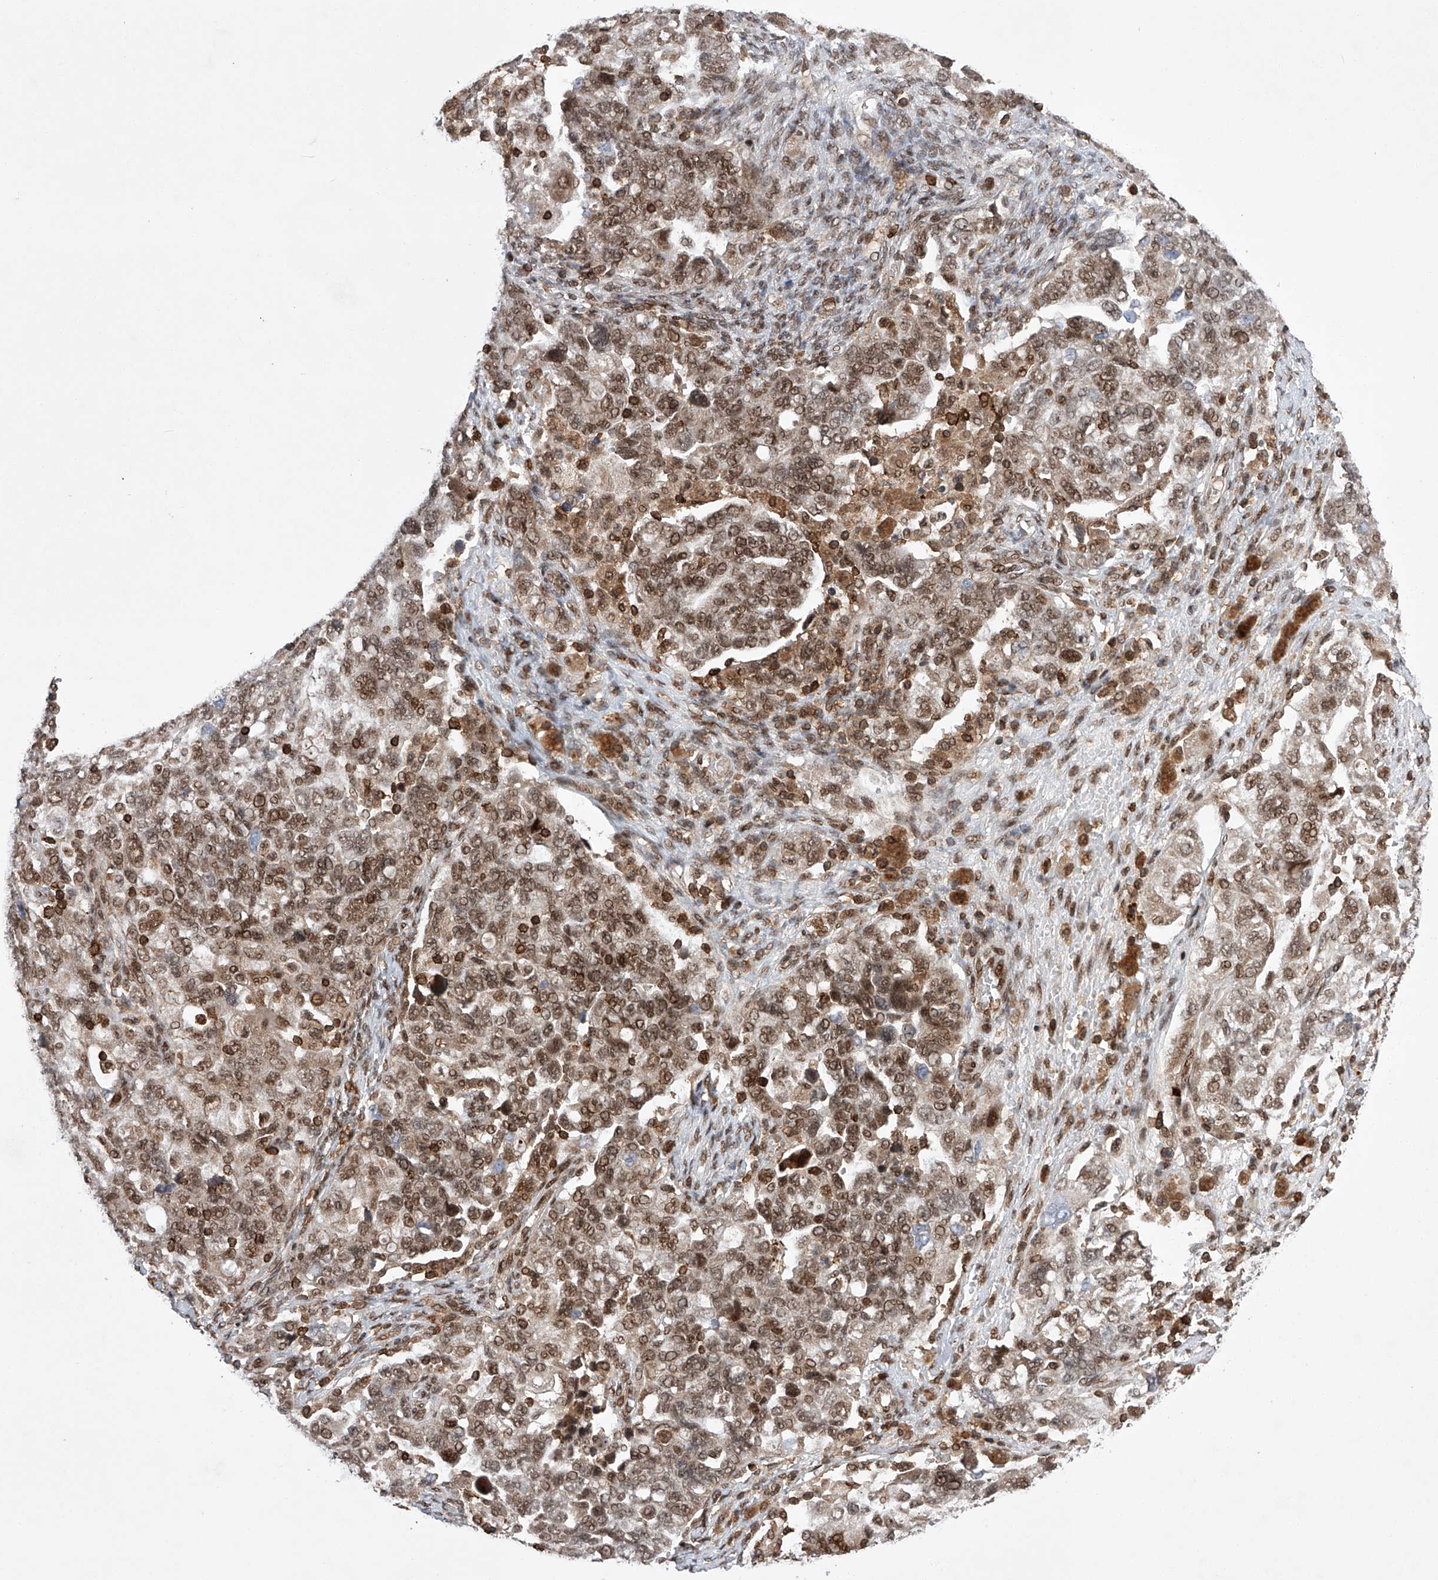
{"staining": {"intensity": "moderate", "quantity": ">75%", "location": "nuclear"}, "tissue": "ovarian cancer", "cell_type": "Tumor cells", "image_type": "cancer", "snomed": [{"axis": "morphology", "description": "Carcinoma, NOS"}, {"axis": "morphology", "description": "Cystadenocarcinoma, serous, NOS"}, {"axis": "topography", "description": "Ovary"}], "caption": "Ovarian cancer (carcinoma) stained for a protein shows moderate nuclear positivity in tumor cells.", "gene": "ZNF280D", "patient": {"sex": "female", "age": 69}}